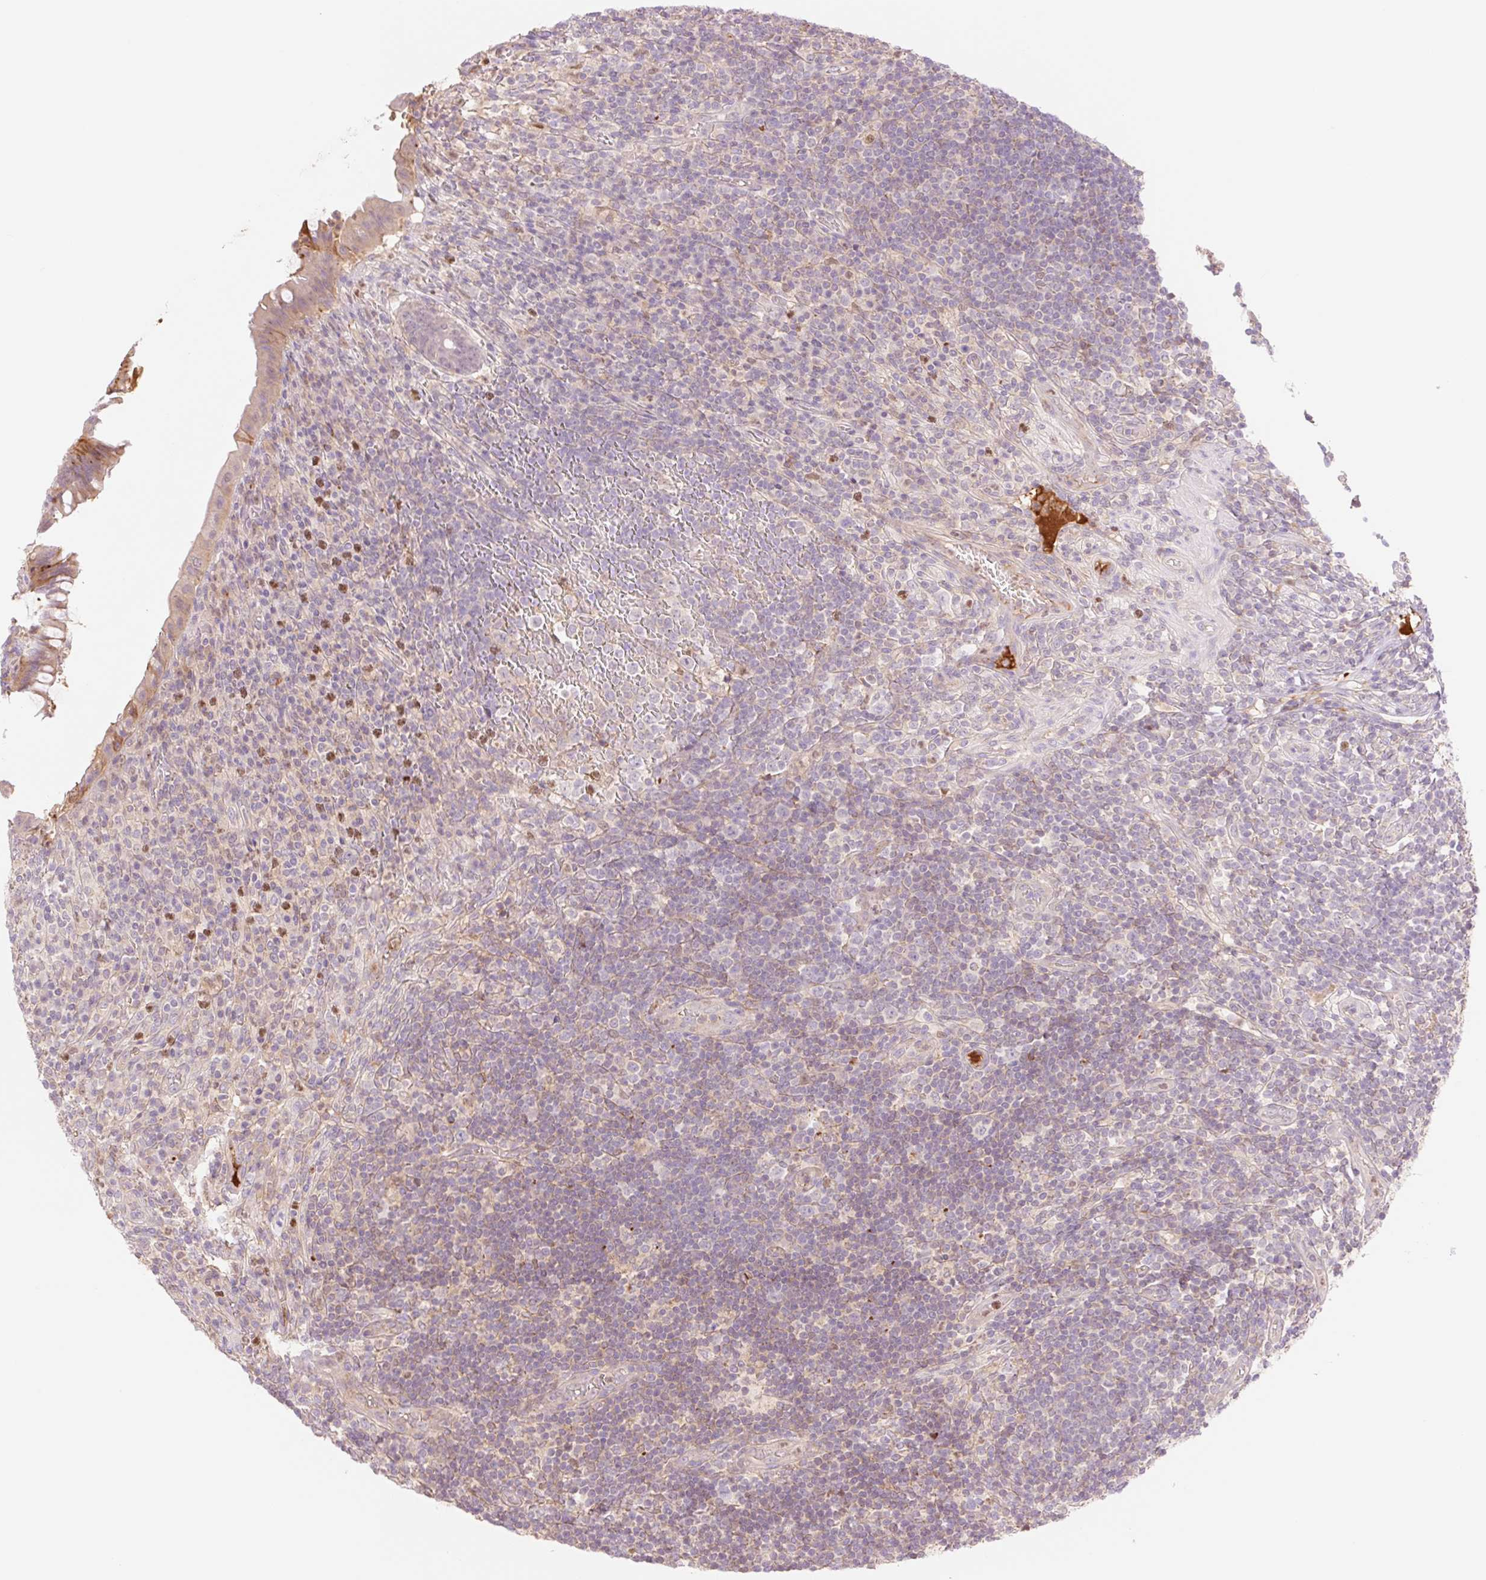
{"staining": {"intensity": "weak", "quantity": "25%-75%", "location": "cytoplasmic/membranous"}, "tissue": "appendix", "cell_type": "Glandular cells", "image_type": "normal", "snomed": [{"axis": "morphology", "description": "Normal tissue, NOS"}, {"axis": "topography", "description": "Appendix"}], "caption": "This is a micrograph of immunohistochemistry (IHC) staining of unremarkable appendix, which shows weak positivity in the cytoplasmic/membranous of glandular cells.", "gene": "HEBP1", "patient": {"sex": "female", "age": 43}}